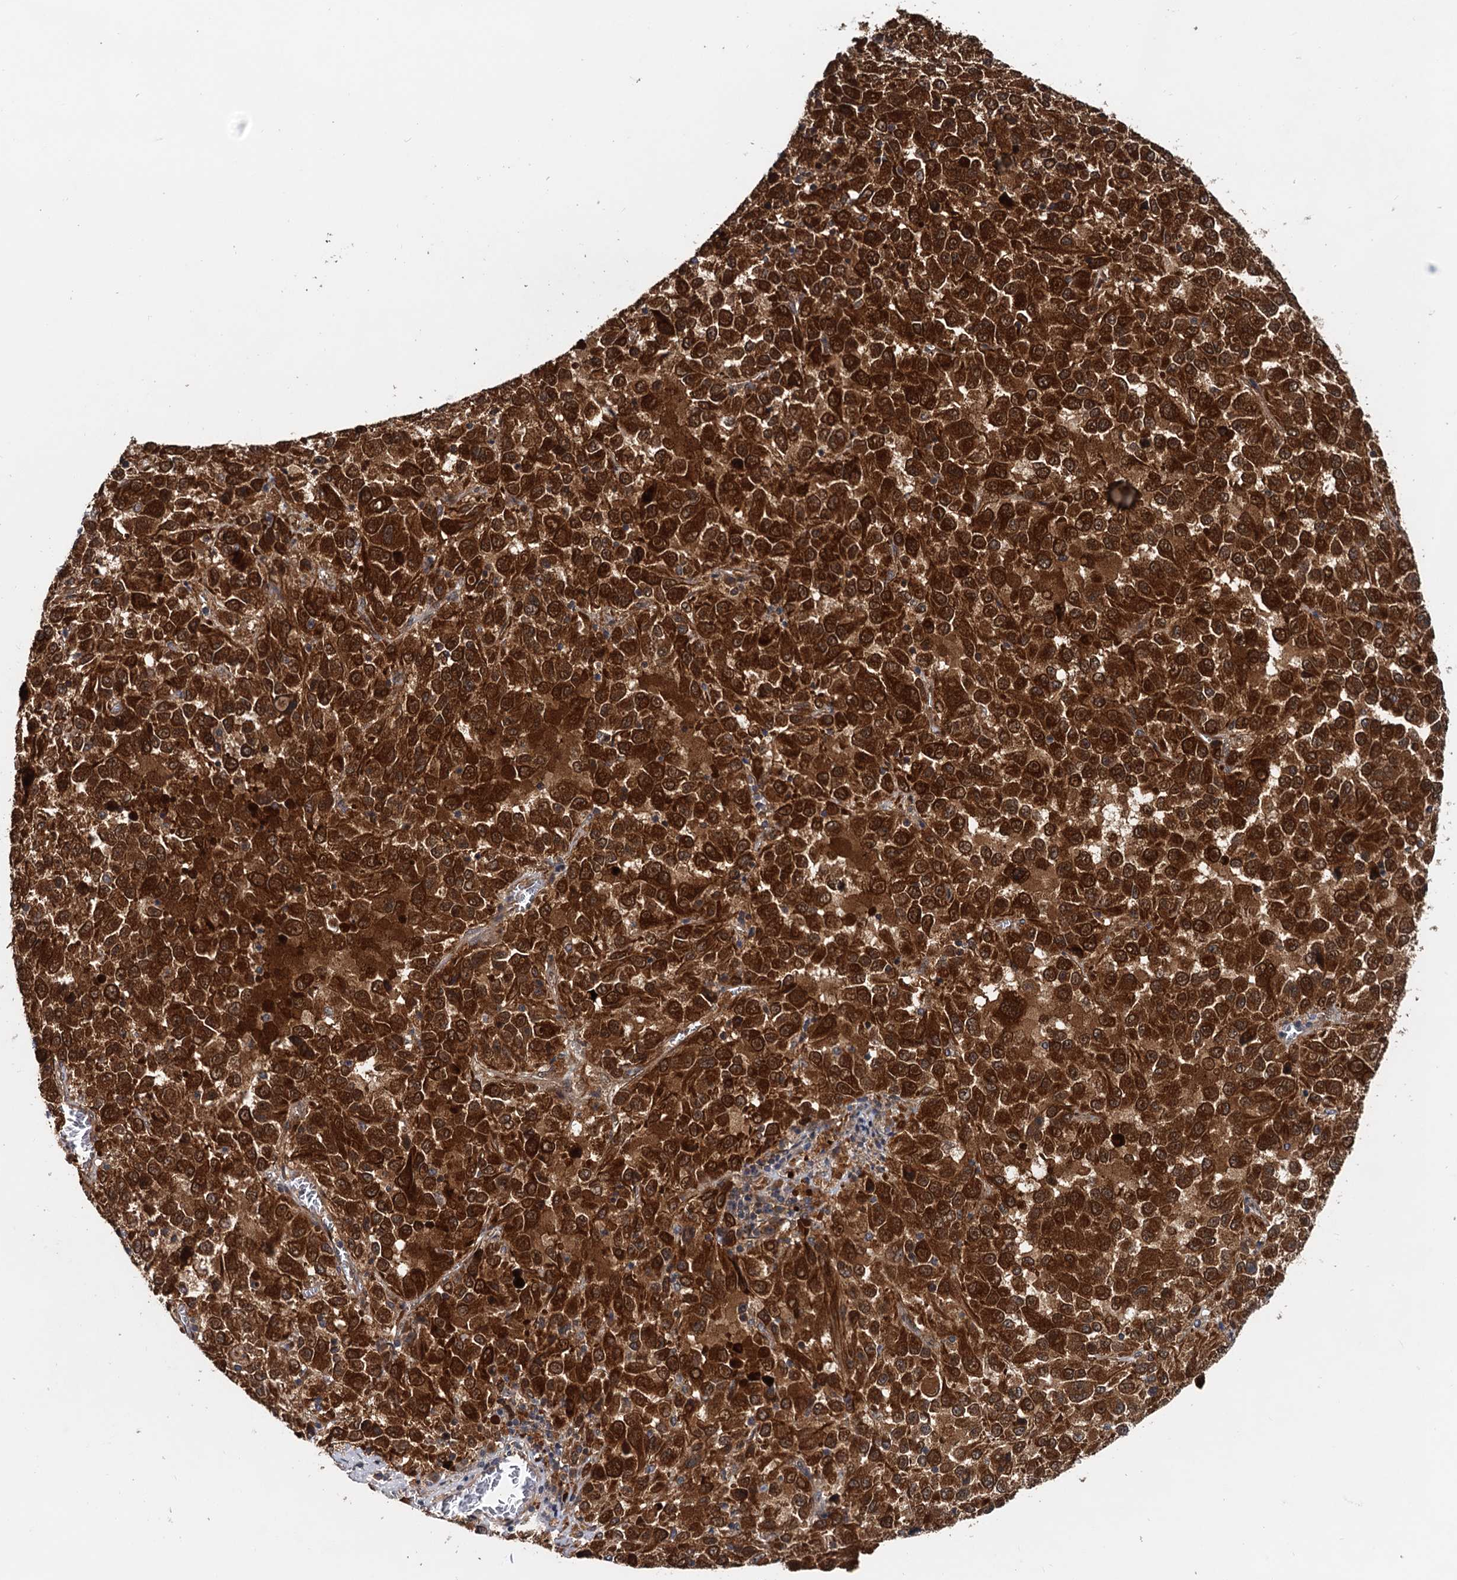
{"staining": {"intensity": "strong", "quantity": ">75%", "location": "cytoplasmic/membranous,nuclear"}, "tissue": "melanoma", "cell_type": "Tumor cells", "image_type": "cancer", "snomed": [{"axis": "morphology", "description": "Malignant melanoma, Metastatic site"}, {"axis": "topography", "description": "Lung"}], "caption": "Tumor cells demonstrate high levels of strong cytoplasmic/membranous and nuclear positivity in approximately >75% of cells in malignant melanoma (metastatic site).", "gene": "AAGAB", "patient": {"sex": "male", "age": 64}}